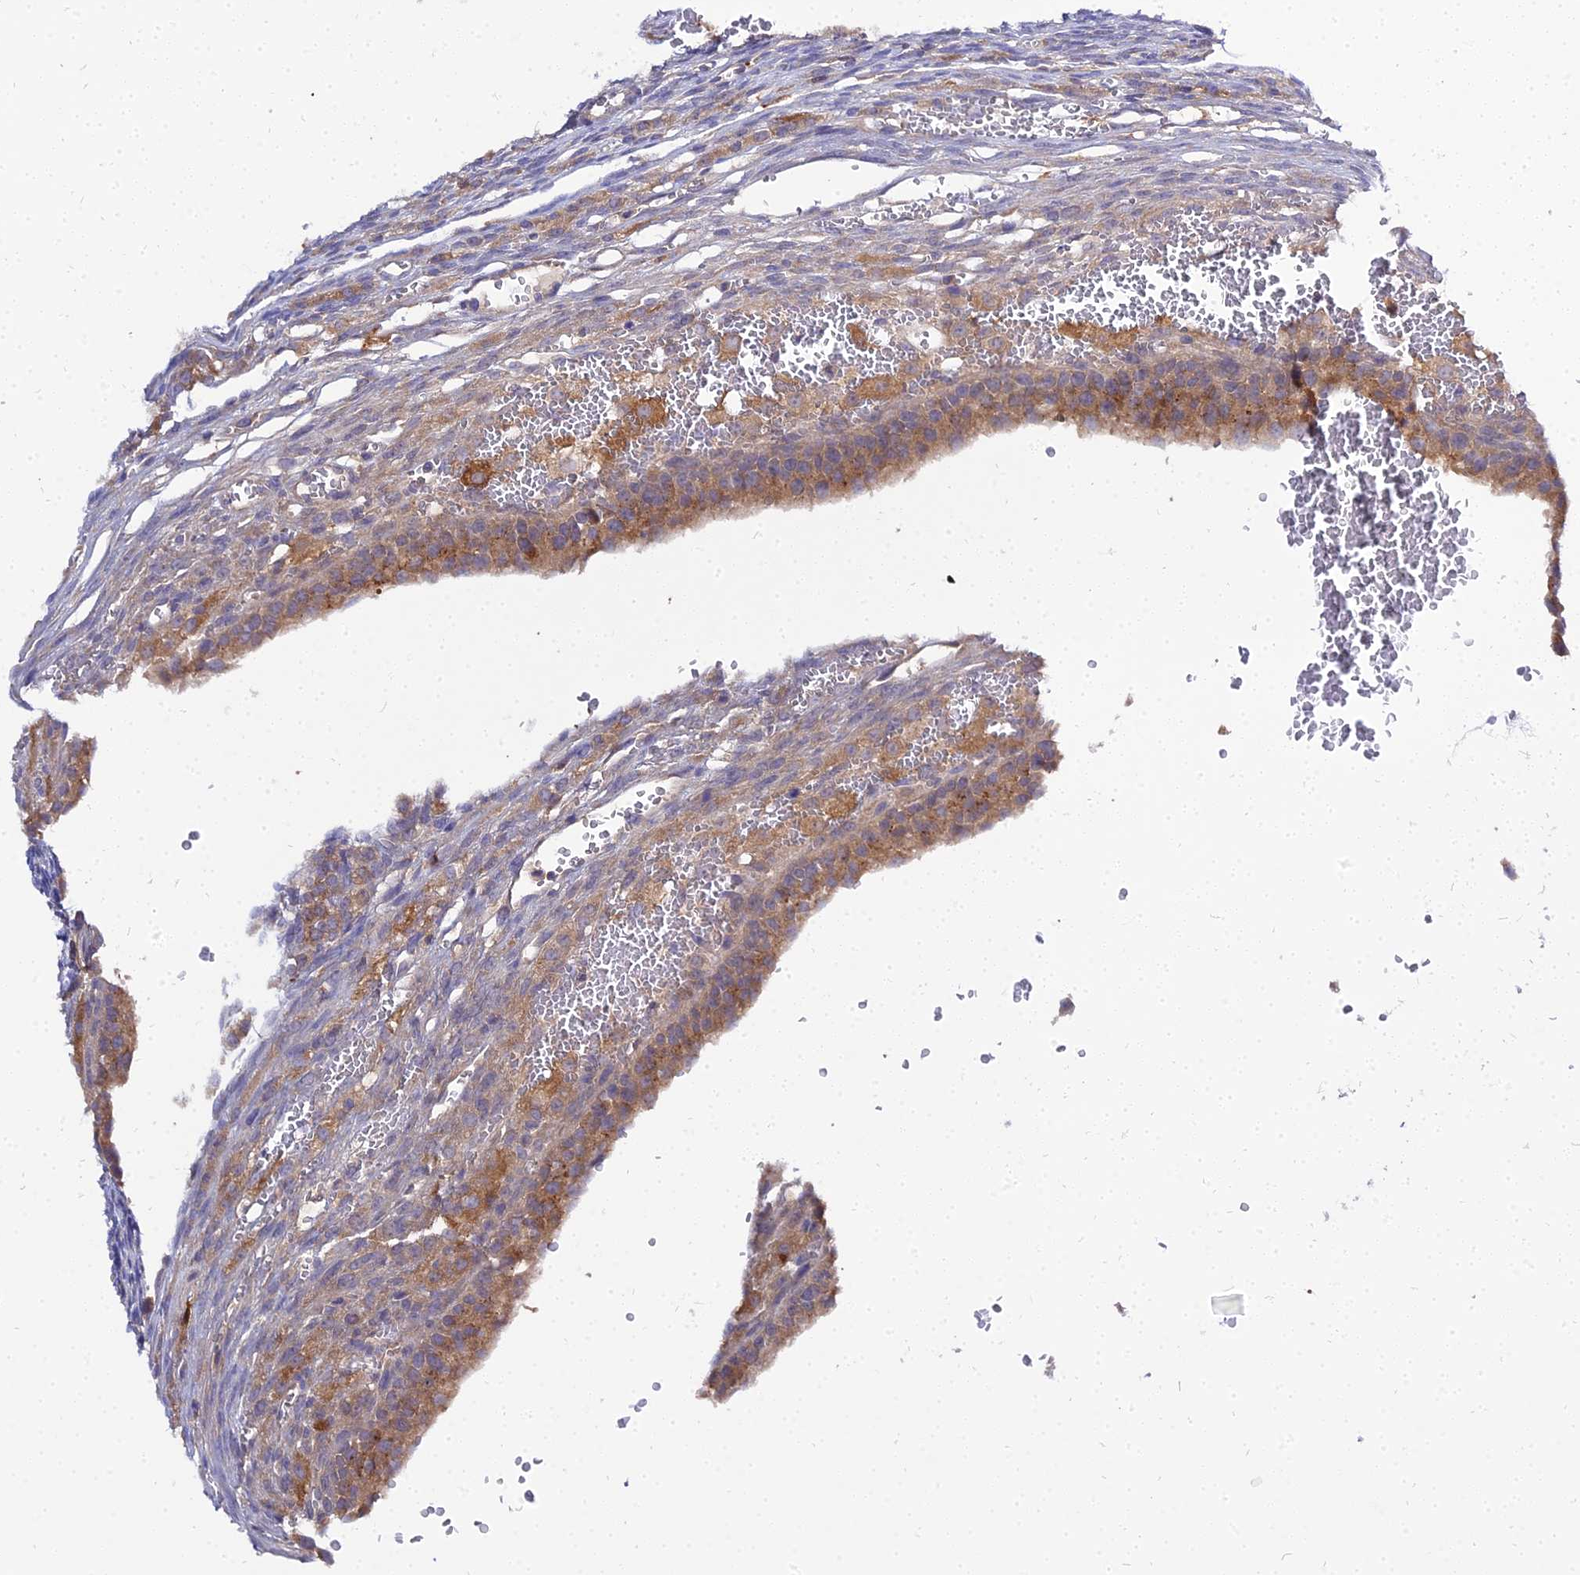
{"staining": {"intensity": "moderate", "quantity": ">75%", "location": "cytoplasmic/membranous"}, "tissue": "ovary", "cell_type": "Follicle cells", "image_type": "normal", "snomed": [{"axis": "morphology", "description": "Normal tissue, NOS"}, {"axis": "topography", "description": "Ovary"}], "caption": "This photomicrograph exhibits unremarkable ovary stained with immunohistochemistry to label a protein in brown. The cytoplasmic/membranous of follicle cells show moderate positivity for the protein. Nuclei are counter-stained blue.", "gene": "C2orf69", "patient": {"sex": "female", "age": 39}}